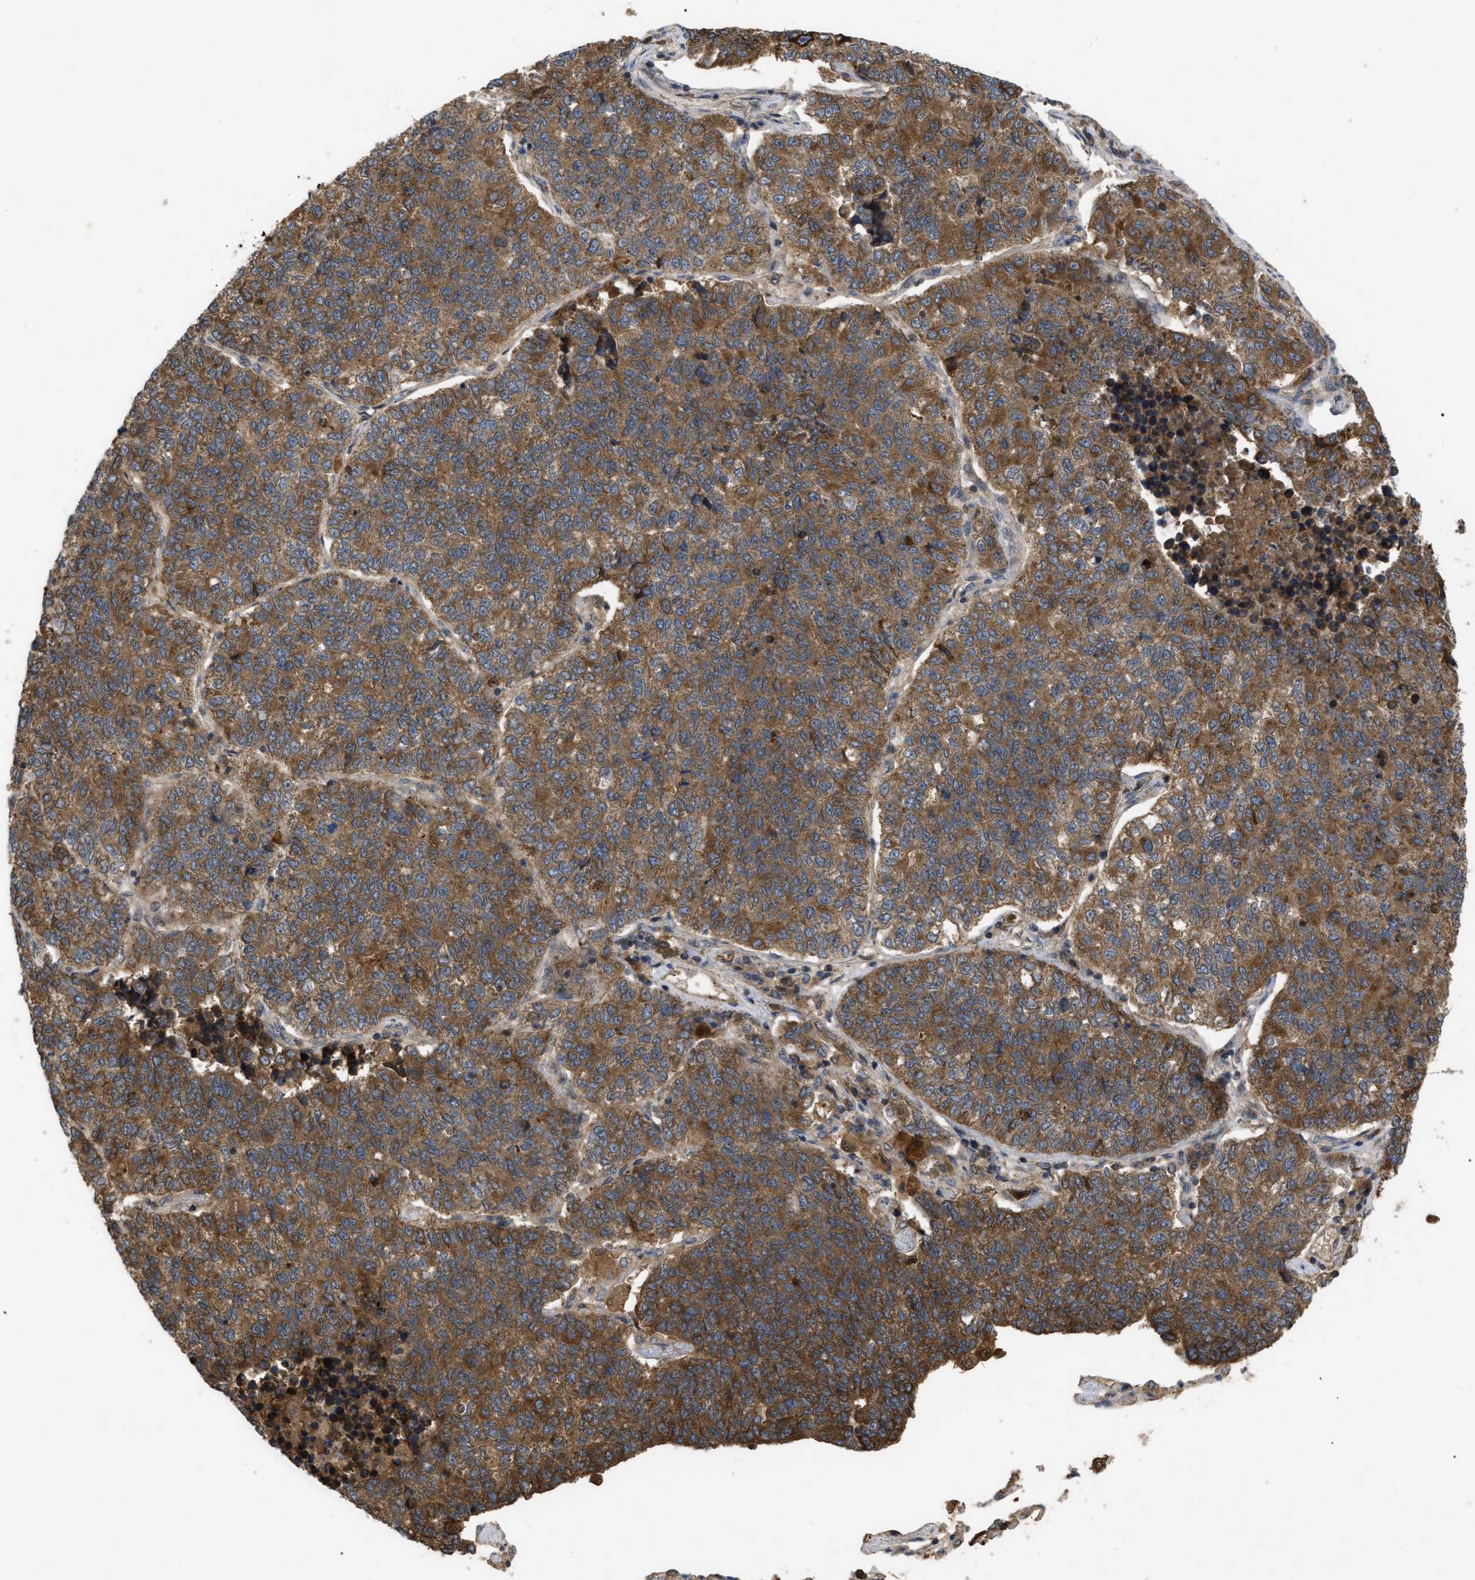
{"staining": {"intensity": "moderate", "quantity": ">75%", "location": "cytoplasmic/membranous"}, "tissue": "lung cancer", "cell_type": "Tumor cells", "image_type": "cancer", "snomed": [{"axis": "morphology", "description": "Adenocarcinoma, NOS"}, {"axis": "topography", "description": "Lung"}], "caption": "IHC staining of adenocarcinoma (lung), which displays medium levels of moderate cytoplasmic/membranous expression in about >75% of tumor cells indicating moderate cytoplasmic/membranous protein staining. The staining was performed using DAB (3,3'-diaminobenzidine) (brown) for protein detection and nuclei were counterstained in hematoxylin (blue).", "gene": "RAB2A", "patient": {"sex": "male", "age": 49}}